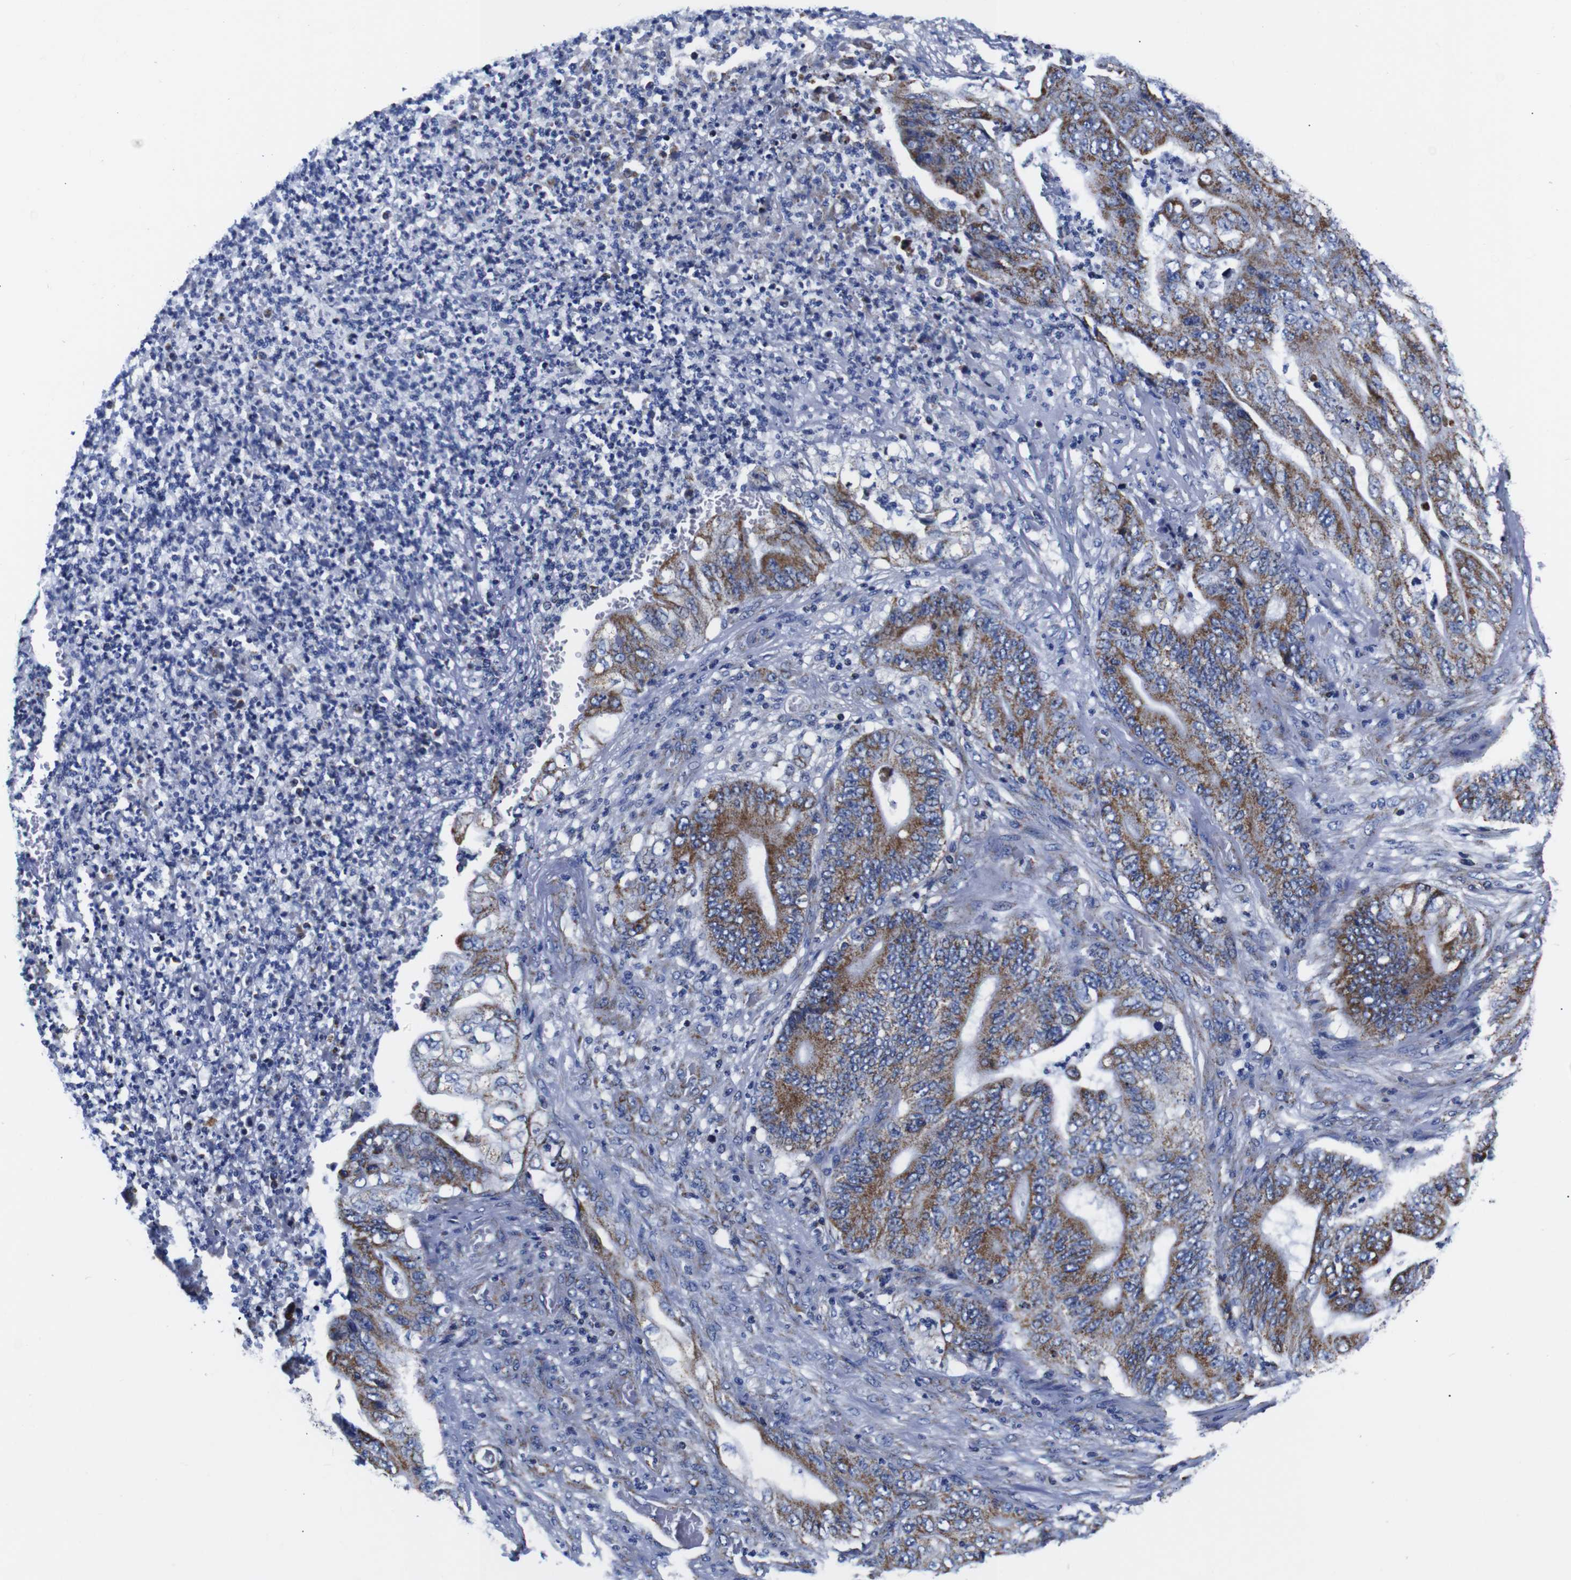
{"staining": {"intensity": "moderate", "quantity": ">75%", "location": "cytoplasmic/membranous"}, "tissue": "stomach cancer", "cell_type": "Tumor cells", "image_type": "cancer", "snomed": [{"axis": "morphology", "description": "Adenocarcinoma, NOS"}, {"axis": "topography", "description": "Stomach"}], "caption": "Immunohistochemistry (IHC) photomicrograph of adenocarcinoma (stomach) stained for a protein (brown), which shows medium levels of moderate cytoplasmic/membranous expression in approximately >75% of tumor cells.", "gene": "FKBP9", "patient": {"sex": "female", "age": 73}}